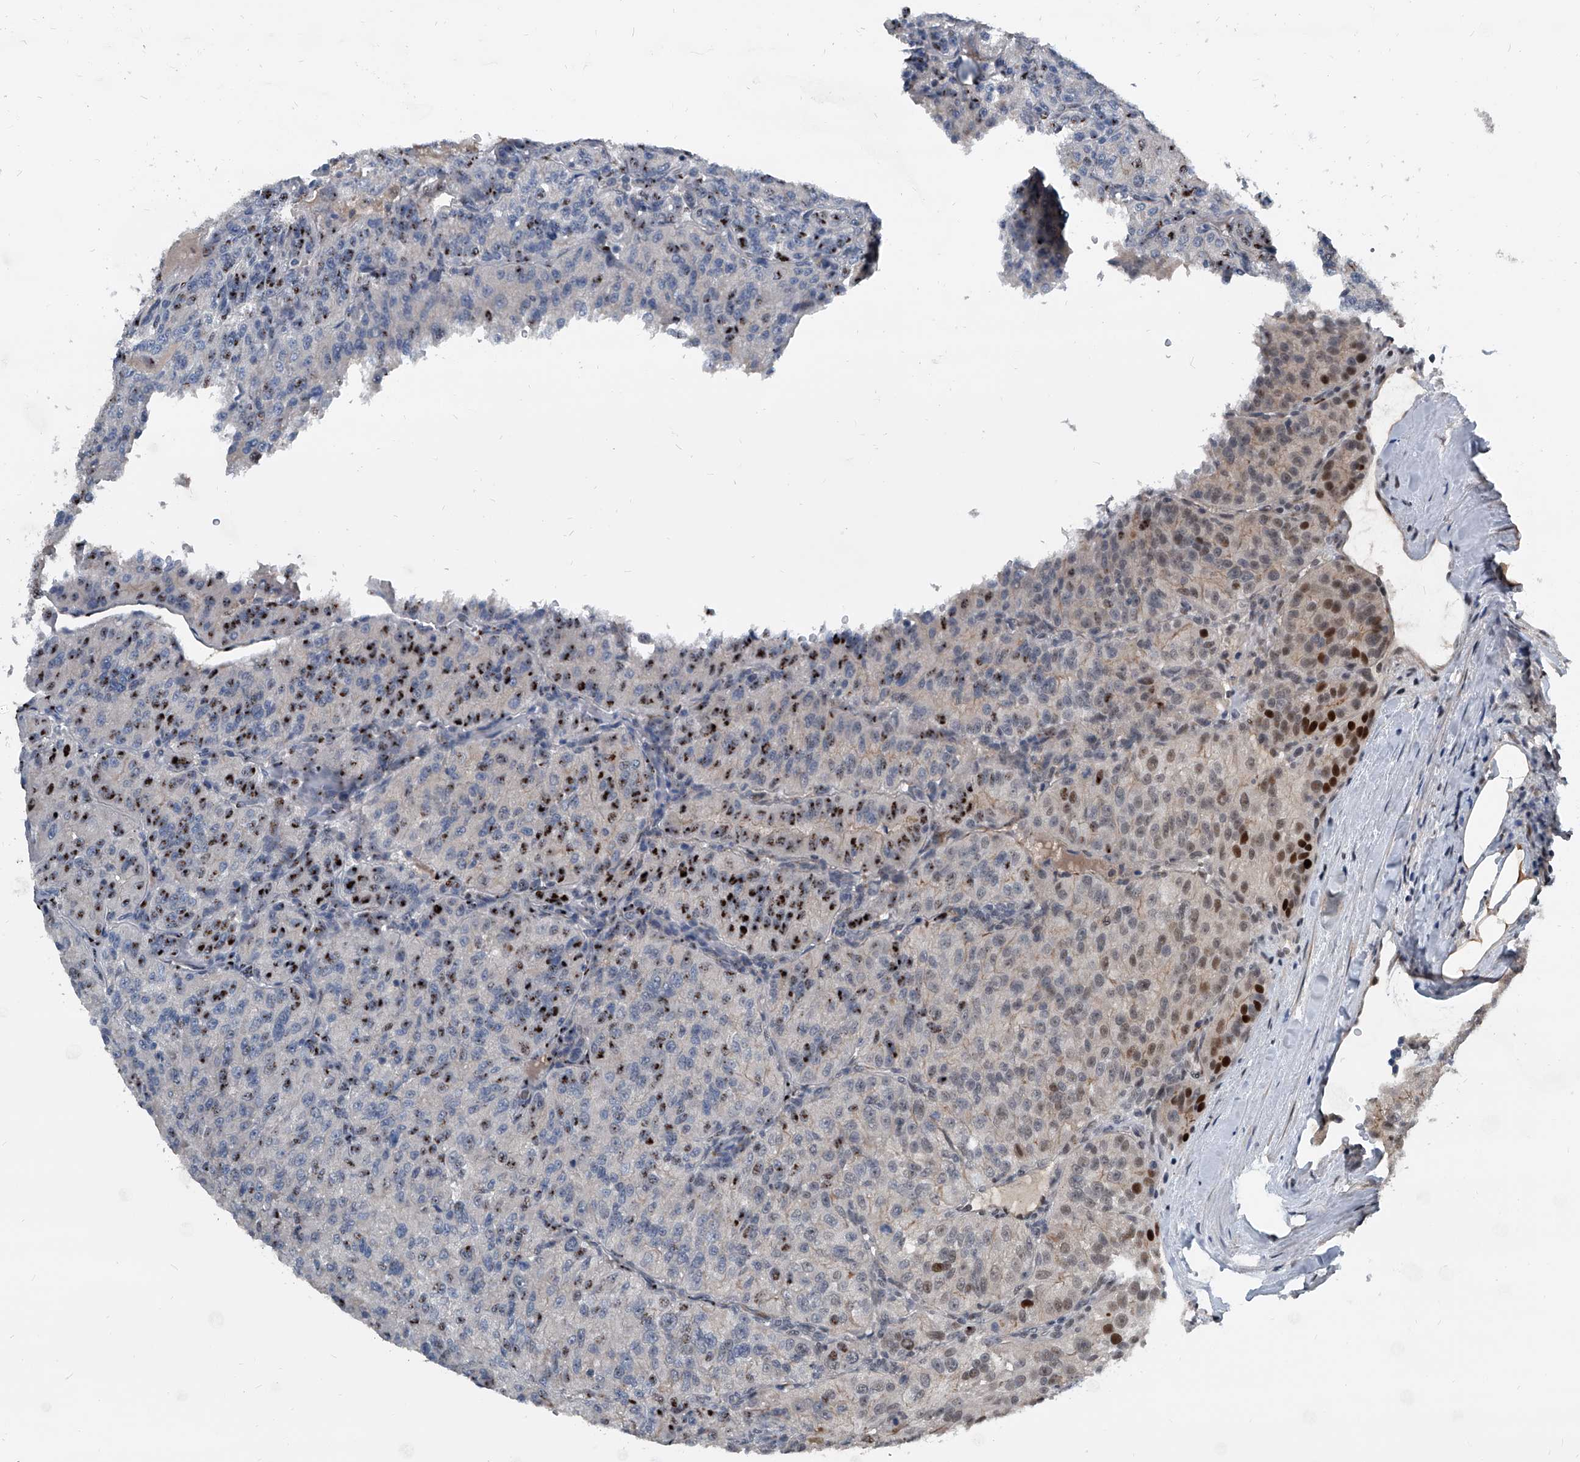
{"staining": {"intensity": "strong", "quantity": "25%-75%", "location": "nuclear"}, "tissue": "renal cancer", "cell_type": "Tumor cells", "image_type": "cancer", "snomed": [{"axis": "morphology", "description": "Adenocarcinoma, NOS"}, {"axis": "topography", "description": "Kidney"}], "caption": "Protein staining of renal cancer (adenocarcinoma) tissue reveals strong nuclear staining in approximately 25%-75% of tumor cells.", "gene": "MEN1", "patient": {"sex": "female", "age": 63}}